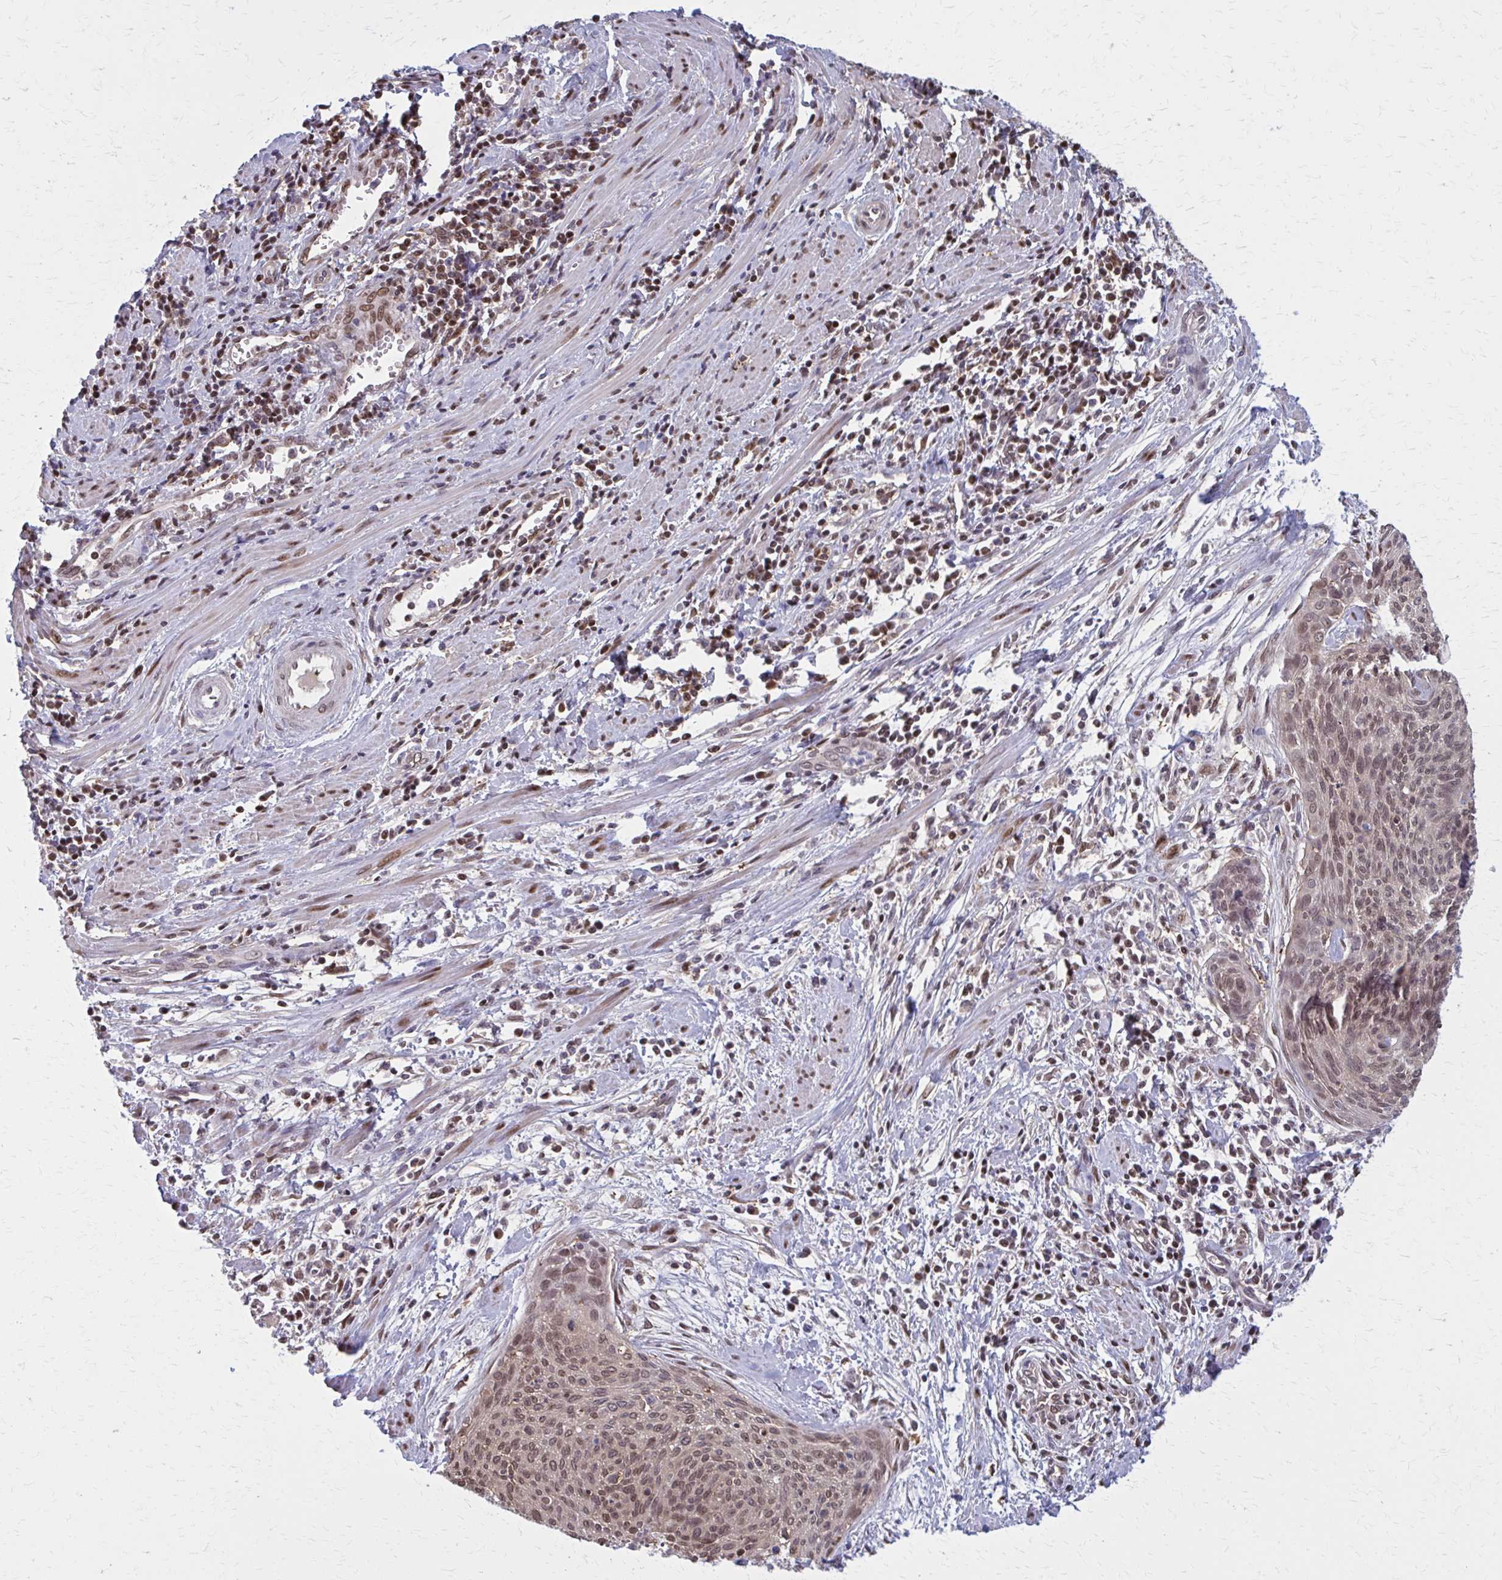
{"staining": {"intensity": "moderate", "quantity": ">75%", "location": "nuclear"}, "tissue": "cervical cancer", "cell_type": "Tumor cells", "image_type": "cancer", "snomed": [{"axis": "morphology", "description": "Squamous cell carcinoma, NOS"}, {"axis": "topography", "description": "Cervix"}], "caption": "High-power microscopy captured an immunohistochemistry photomicrograph of cervical cancer, revealing moderate nuclear staining in about >75% of tumor cells.", "gene": "MDH1", "patient": {"sex": "female", "age": 55}}